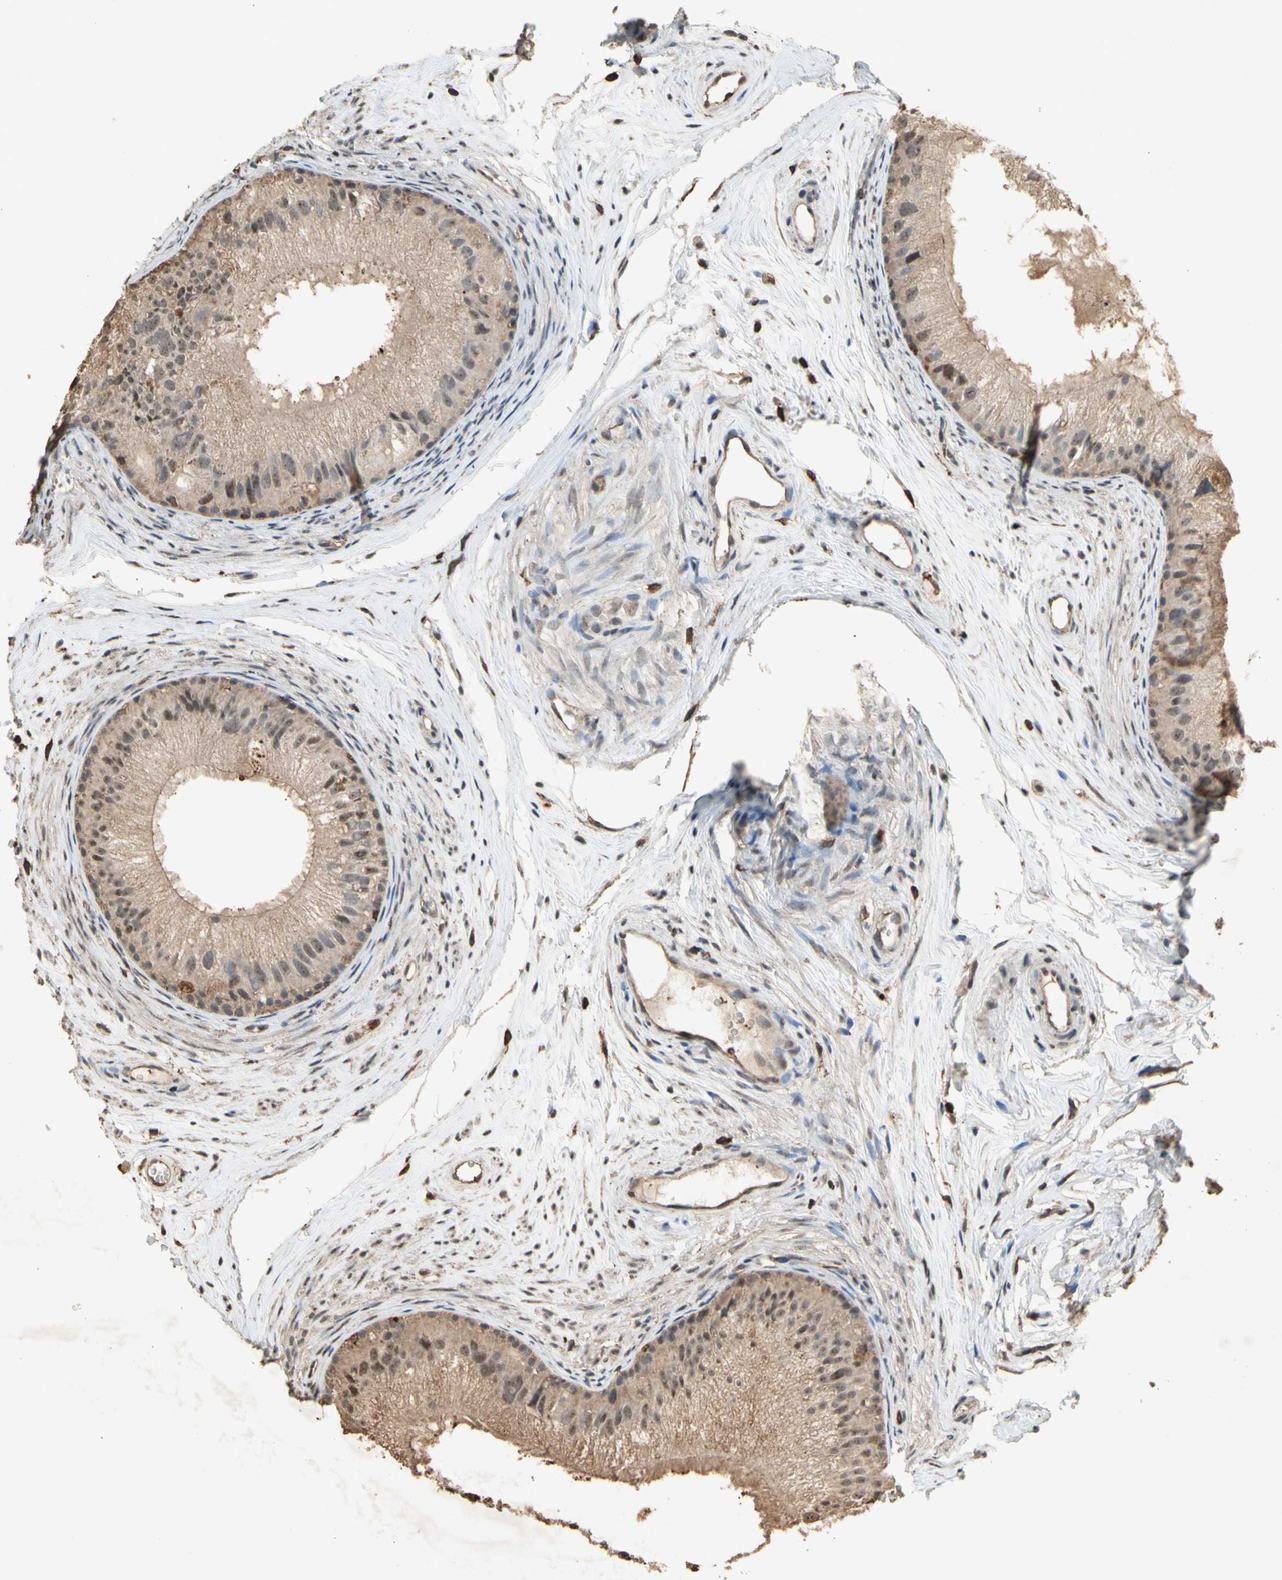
{"staining": {"intensity": "moderate", "quantity": ">75%", "location": "cytoplasmic/membranous"}, "tissue": "epididymis", "cell_type": "Glandular cells", "image_type": "normal", "snomed": [{"axis": "morphology", "description": "Normal tissue, NOS"}, {"axis": "topography", "description": "Epididymis"}], "caption": "Glandular cells display medium levels of moderate cytoplasmic/membranous staining in about >75% of cells in unremarkable epididymis. The staining is performed using DAB (3,3'-diaminobenzidine) brown chromogen to label protein expression. The nuclei are counter-stained blue using hematoxylin.", "gene": "TNFSF13B", "patient": {"sex": "male", "age": 56}}